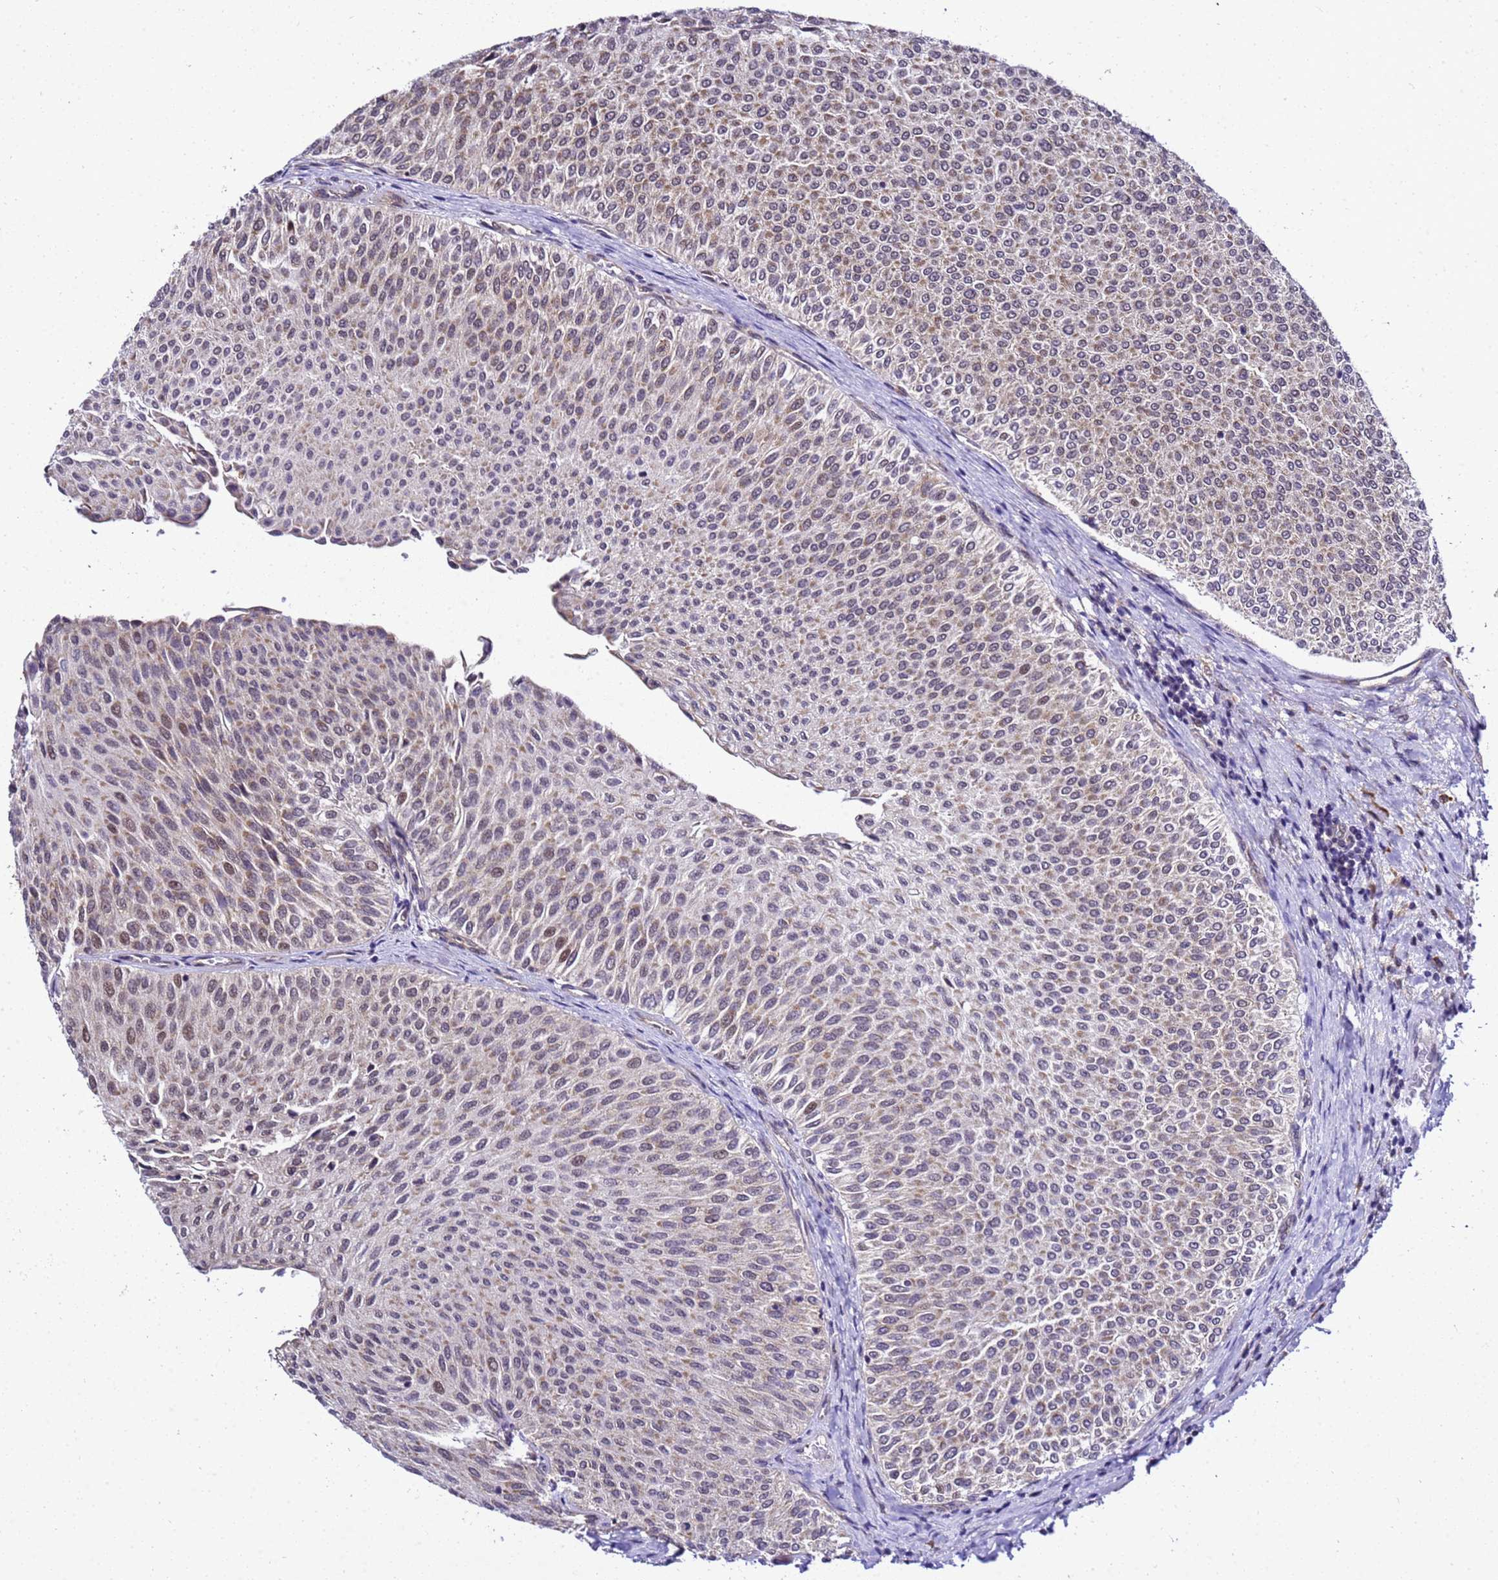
{"staining": {"intensity": "moderate", "quantity": "25%-75%", "location": "cytoplasmic/membranous,nuclear"}, "tissue": "urothelial cancer", "cell_type": "Tumor cells", "image_type": "cancer", "snomed": [{"axis": "morphology", "description": "Urothelial carcinoma, Low grade"}, {"axis": "topography", "description": "Urinary bladder"}], "caption": "Urothelial cancer stained for a protein (brown) displays moderate cytoplasmic/membranous and nuclear positive expression in about 25%-75% of tumor cells.", "gene": "SMN1", "patient": {"sex": "male", "age": 78}}